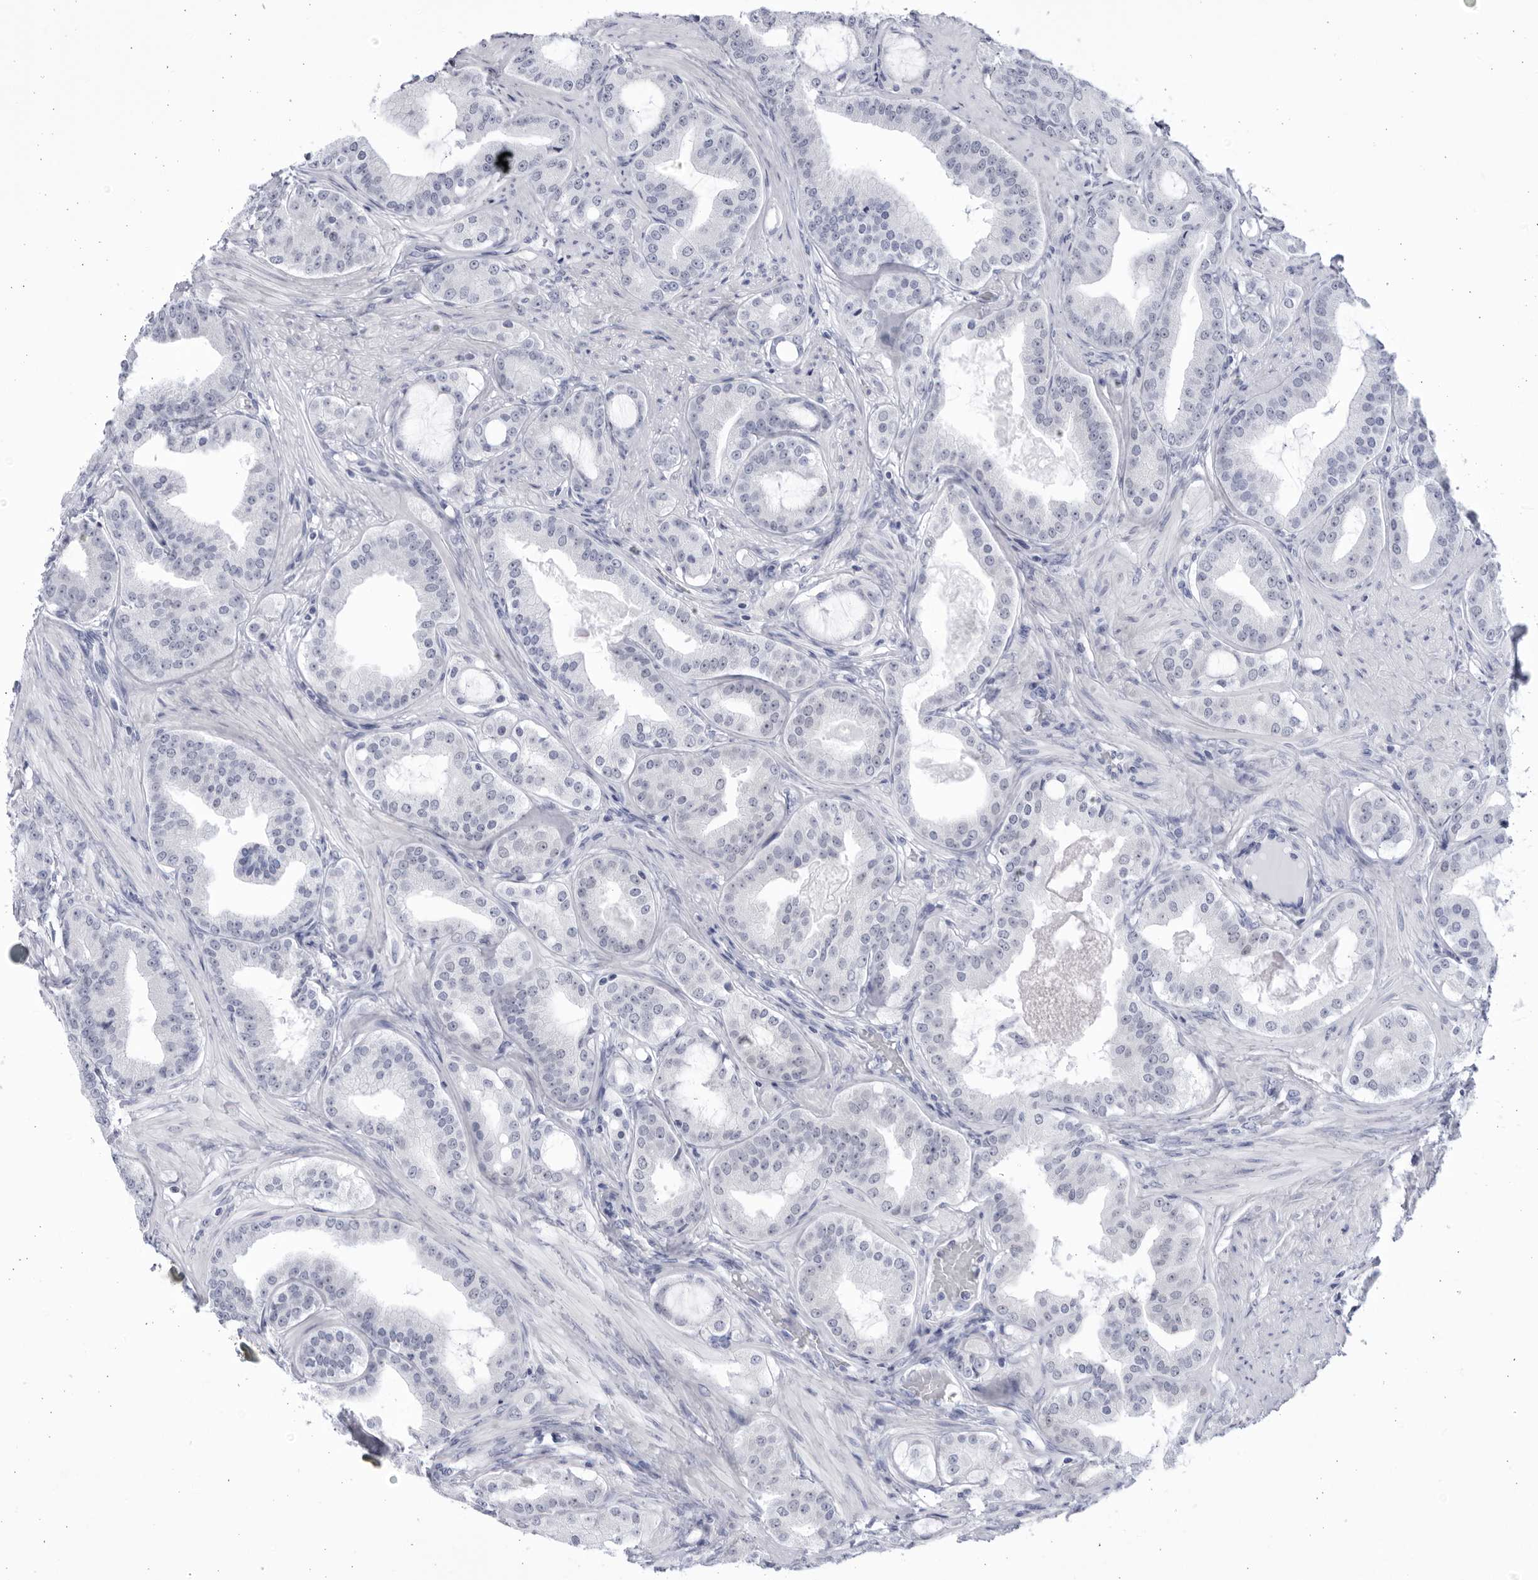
{"staining": {"intensity": "negative", "quantity": "none", "location": "none"}, "tissue": "prostate cancer", "cell_type": "Tumor cells", "image_type": "cancer", "snomed": [{"axis": "morphology", "description": "Adenocarcinoma, High grade"}, {"axis": "topography", "description": "Prostate"}], "caption": "Prostate cancer (adenocarcinoma (high-grade)) stained for a protein using immunohistochemistry (IHC) demonstrates no staining tumor cells.", "gene": "CCDC181", "patient": {"sex": "male", "age": 60}}